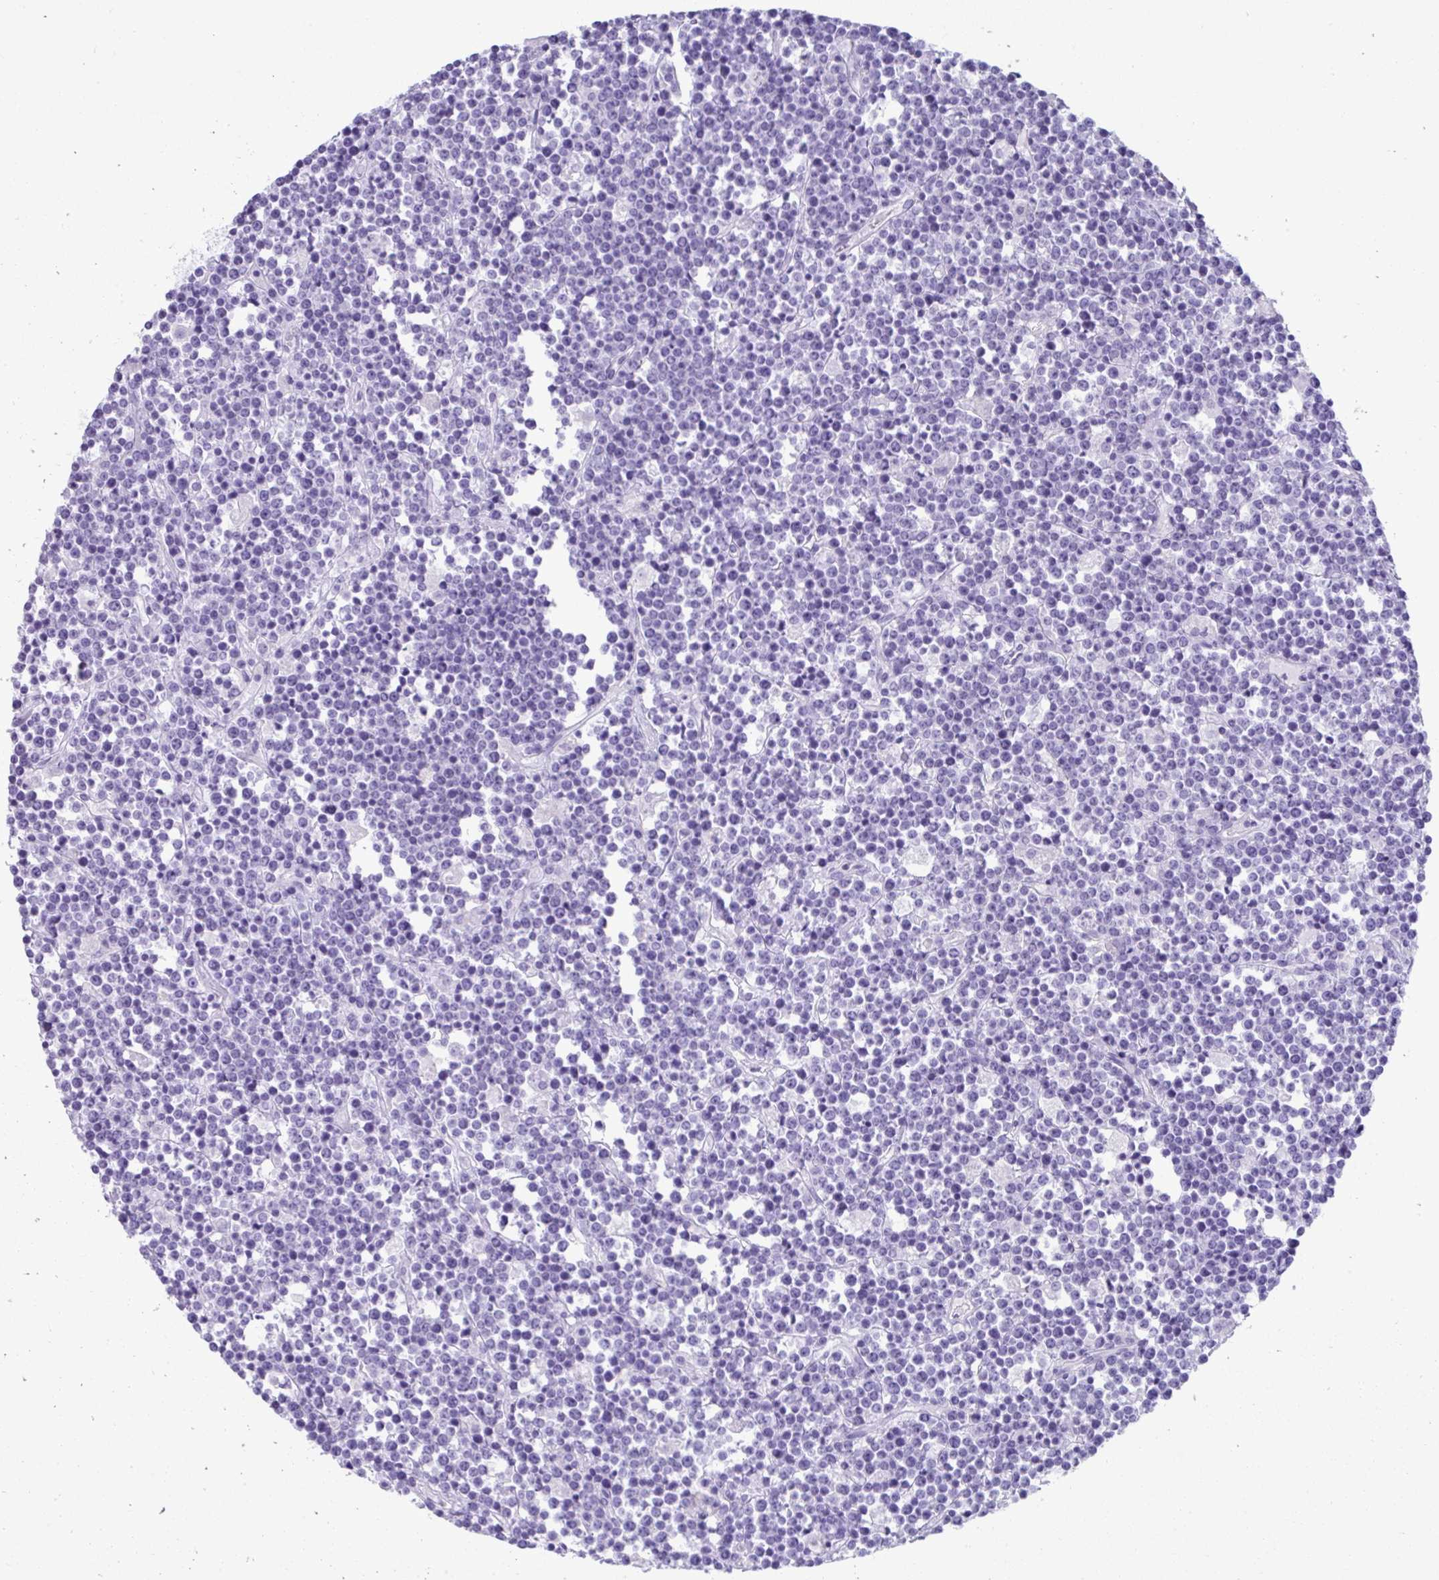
{"staining": {"intensity": "negative", "quantity": "none", "location": "none"}, "tissue": "lymphoma", "cell_type": "Tumor cells", "image_type": "cancer", "snomed": [{"axis": "morphology", "description": "Malignant lymphoma, non-Hodgkin's type, High grade"}, {"axis": "topography", "description": "Ovary"}], "caption": "Immunohistochemistry (IHC) histopathology image of human lymphoma stained for a protein (brown), which exhibits no positivity in tumor cells.", "gene": "PSCA", "patient": {"sex": "female", "age": 56}}